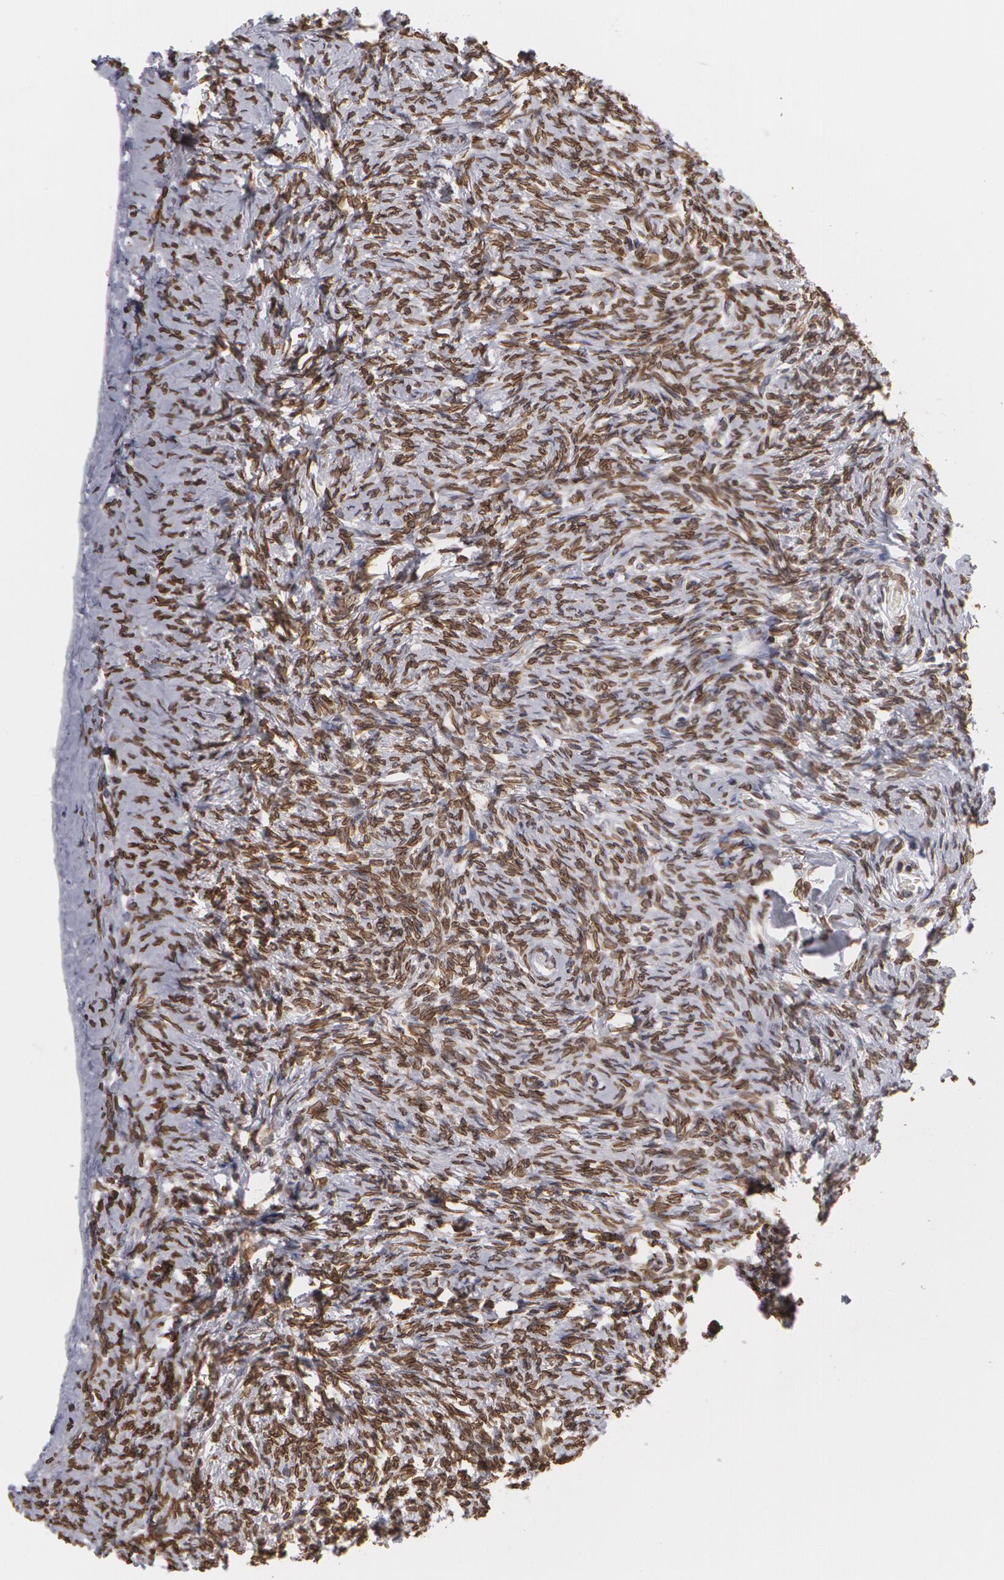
{"staining": {"intensity": "weak", "quantity": ">75%", "location": "nuclear"}, "tissue": "ovary", "cell_type": "Follicle cells", "image_type": "normal", "snomed": [{"axis": "morphology", "description": "Normal tissue, NOS"}, {"axis": "topography", "description": "Ovary"}], "caption": "The immunohistochemical stain shows weak nuclear expression in follicle cells of benign ovary. Immunohistochemistry stains the protein of interest in brown and the nuclei are stained blue.", "gene": "EMD", "patient": {"sex": "female", "age": 53}}